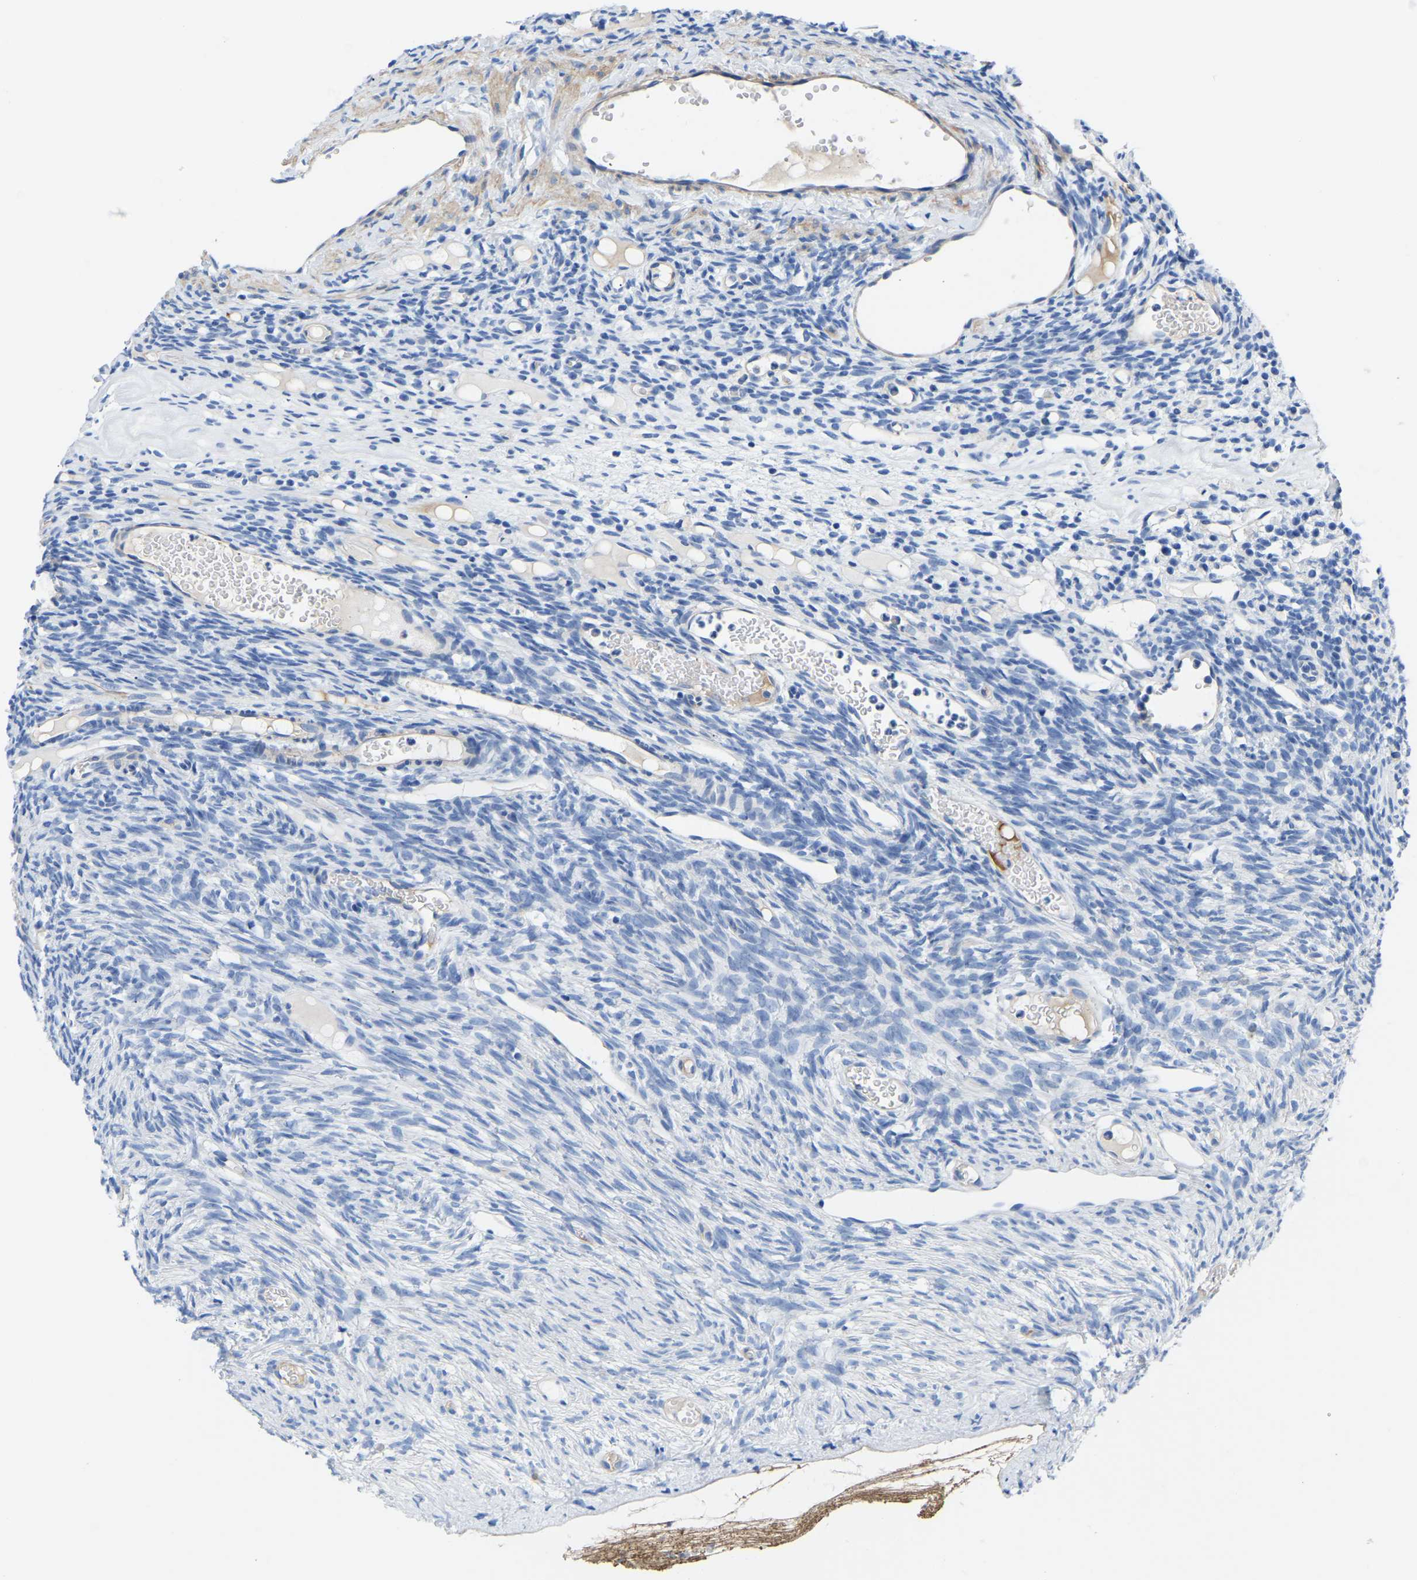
{"staining": {"intensity": "negative", "quantity": "none", "location": "none"}, "tissue": "ovary", "cell_type": "Follicle cells", "image_type": "normal", "snomed": [{"axis": "morphology", "description": "Normal tissue, NOS"}, {"axis": "topography", "description": "Ovary"}], "caption": "DAB (3,3'-diaminobenzidine) immunohistochemical staining of normal ovary shows no significant positivity in follicle cells. (DAB immunohistochemistry (IHC) visualized using brightfield microscopy, high magnification).", "gene": "UPK3A", "patient": {"sex": "female", "age": 33}}